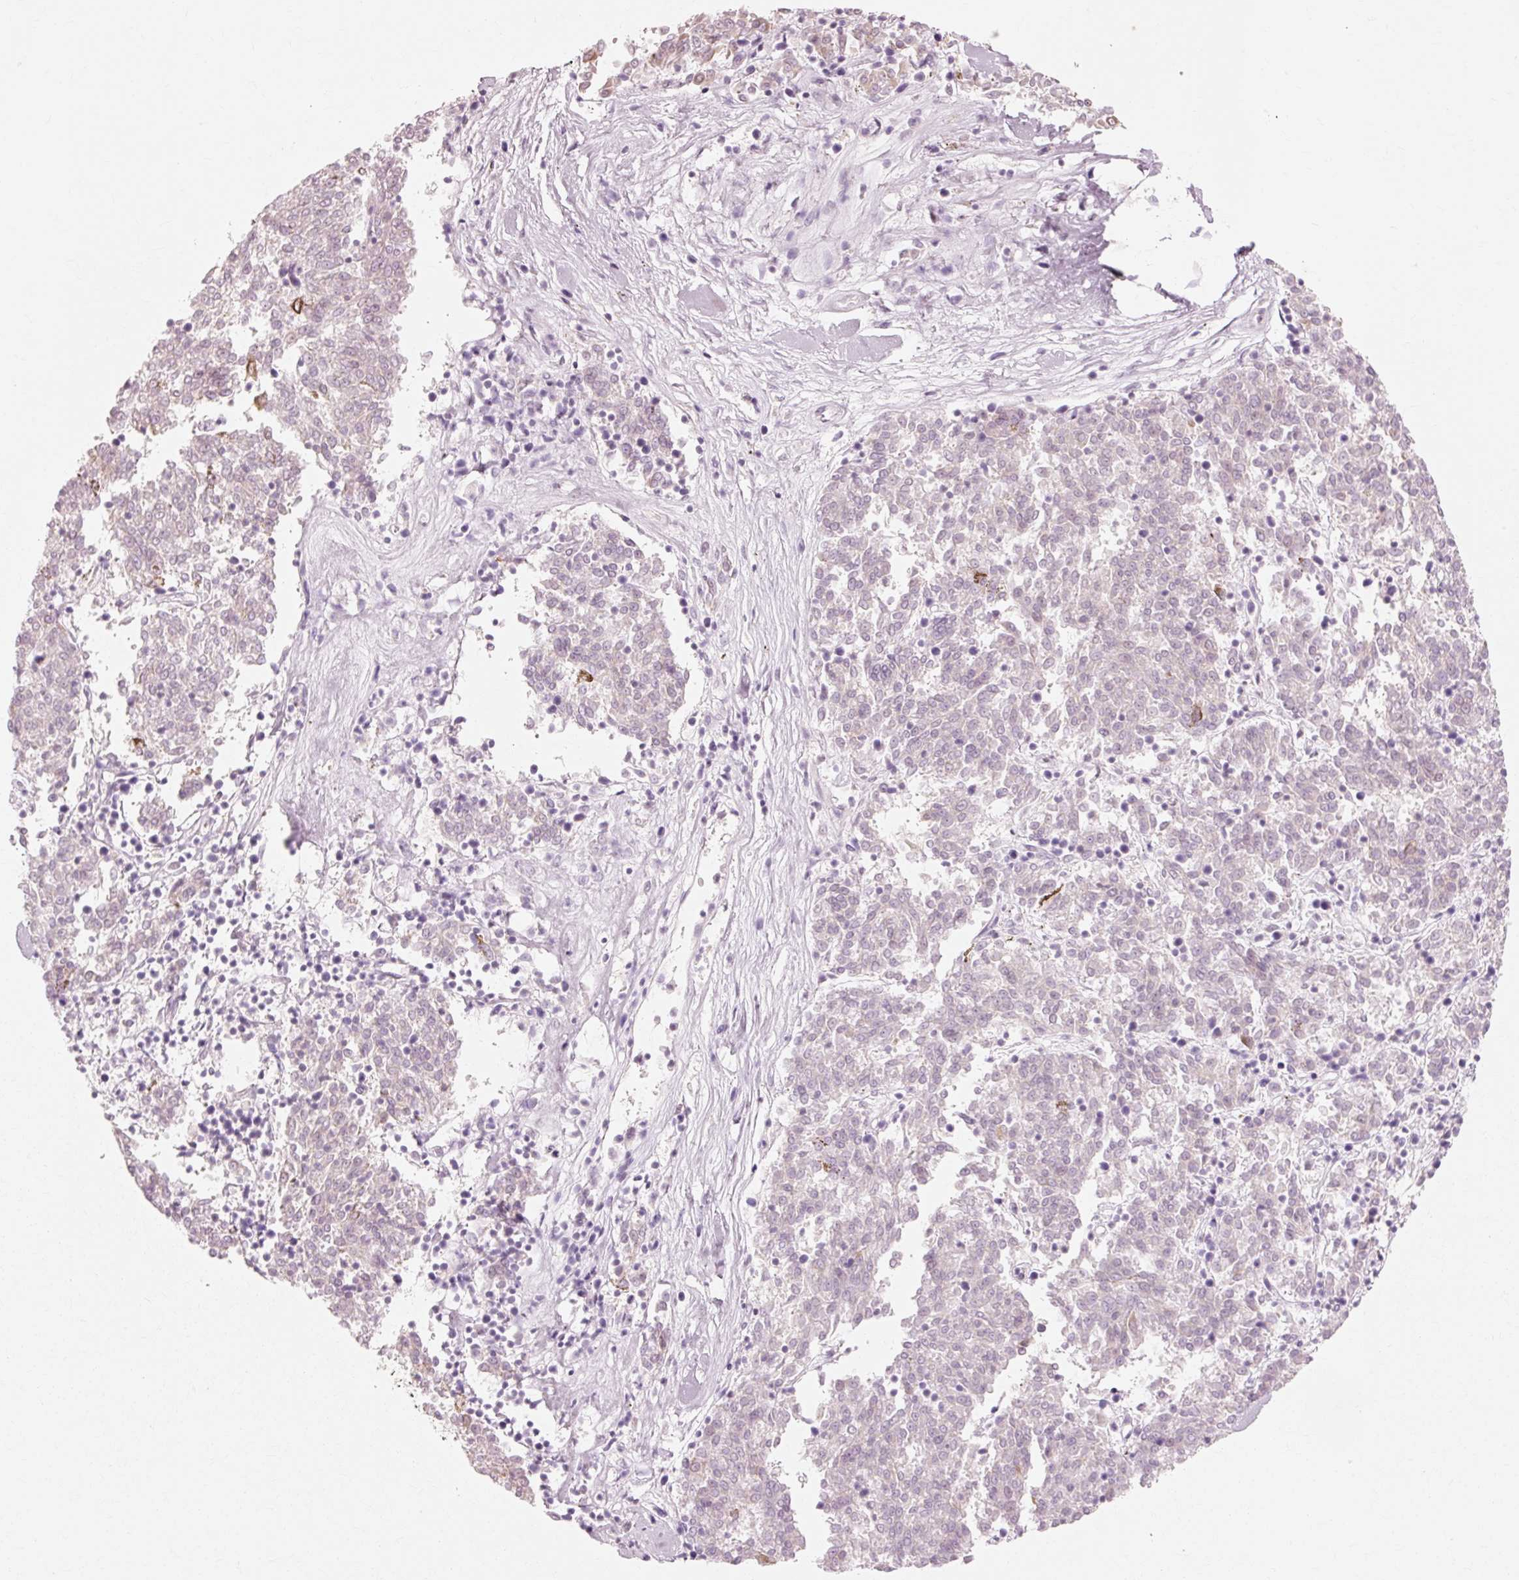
{"staining": {"intensity": "negative", "quantity": "none", "location": "none"}, "tissue": "melanoma", "cell_type": "Tumor cells", "image_type": "cancer", "snomed": [{"axis": "morphology", "description": "Malignant melanoma, NOS"}, {"axis": "topography", "description": "Skin"}], "caption": "A high-resolution photomicrograph shows immunohistochemistry (IHC) staining of melanoma, which displays no significant expression in tumor cells.", "gene": "TRIM73", "patient": {"sex": "female", "age": 72}}